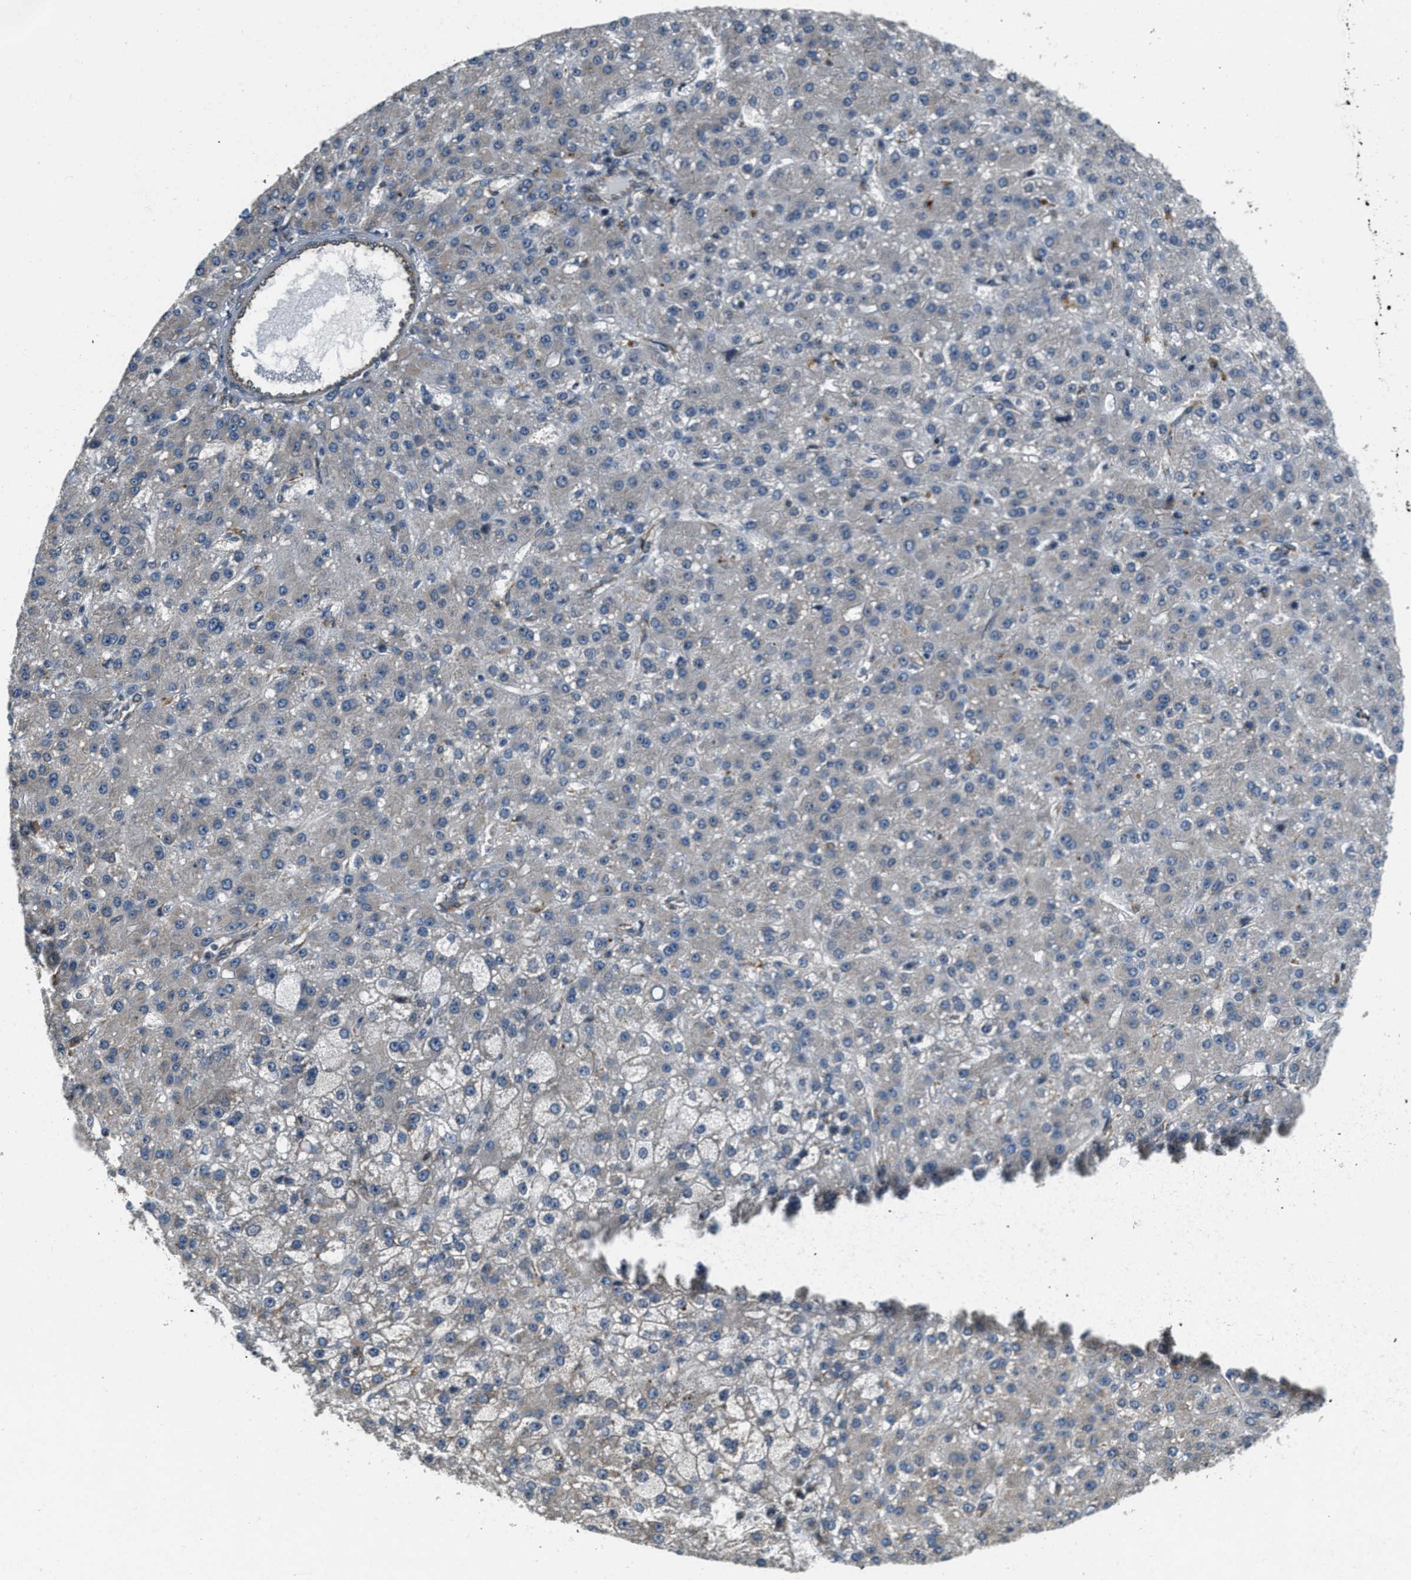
{"staining": {"intensity": "negative", "quantity": "none", "location": "none"}, "tissue": "liver cancer", "cell_type": "Tumor cells", "image_type": "cancer", "snomed": [{"axis": "morphology", "description": "Carcinoma, Hepatocellular, NOS"}, {"axis": "topography", "description": "Liver"}], "caption": "A histopathology image of hepatocellular carcinoma (liver) stained for a protein displays no brown staining in tumor cells.", "gene": "ALOX12", "patient": {"sex": "male", "age": 67}}